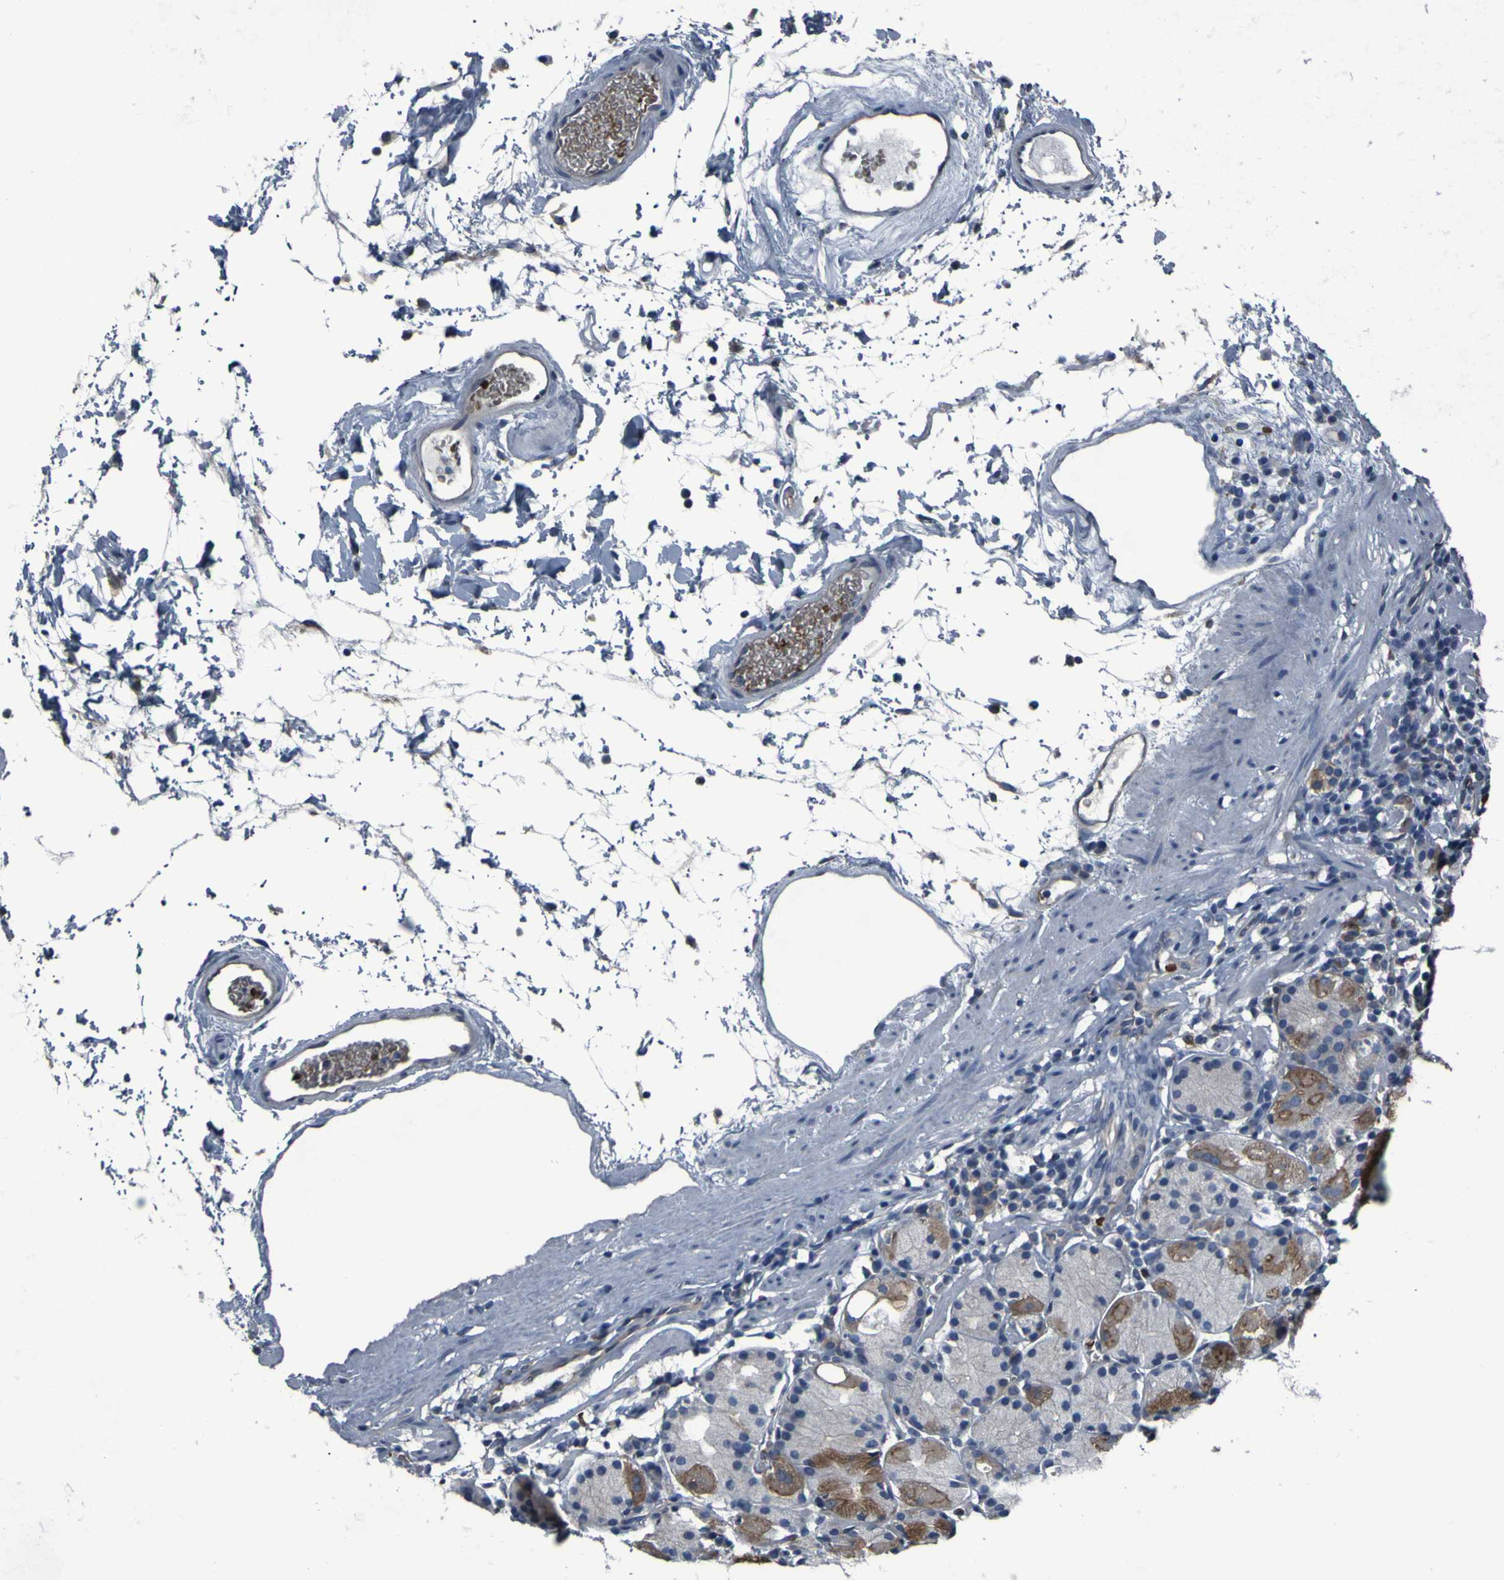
{"staining": {"intensity": "moderate", "quantity": "<25%", "location": "cytoplasmic/membranous"}, "tissue": "stomach", "cell_type": "Glandular cells", "image_type": "normal", "snomed": [{"axis": "morphology", "description": "Normal tissue, NOS"}, {"axis": "topography", "description": "Stomach"}, {"axis": "topography", "description": "Stomach, lower"}], "caption": "Brown immunohistochemical staining in benign human stomach demonstrates moderate cytoplasmic/membranous staining in approximately <25% of glandular cells. The protein of interest is shown in brown color, while the nuclei are stained blue.", "gene": "GRAMD1A", "patient": {"sex": "female", "age": 75}}